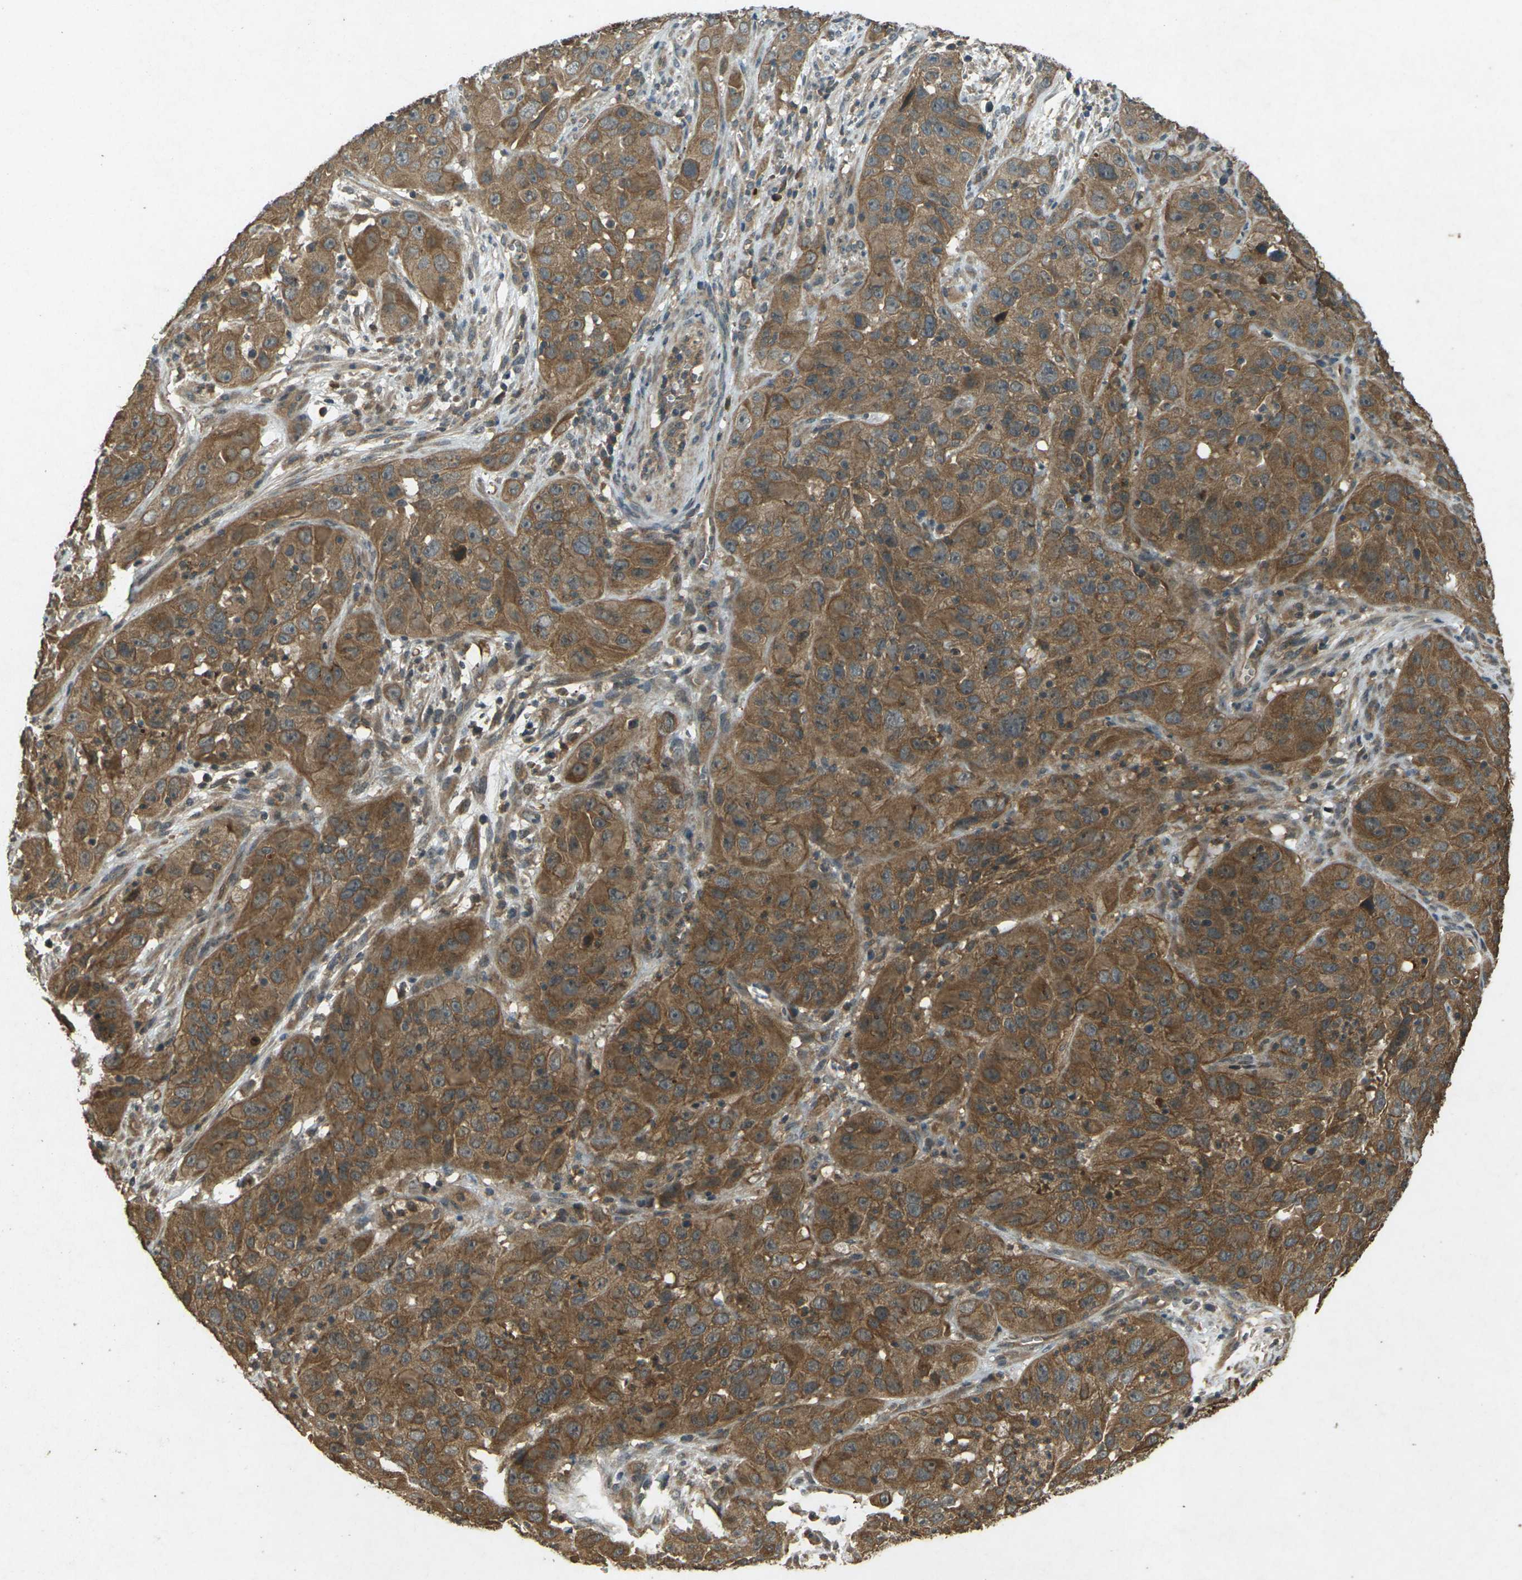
{"staining": {"intensity": "moderate", "quantity": ">75%", "location": "cytoplasmic/membranous"}, "tissue": "cervical cancer", "cell_type": "Tumor cells", "image_type": "cancer", "snomed": [{"axis": "morphology", "description": "Squamous cell carcinoma, NOS"}, {"axis": "topography", "description": "Cervix"}], "caption": "IHC photomicrograph of neoplastic tissue: squamous cell carcinoma (cervical) stained using immunohistochemistry shows medium levels of moderate protein expression localized specifically in the cytoplasmic/membranous of tumor cells, appearing as a cytoplasmic/membranous brown color.", "gene": "TAP1", "patient": {"sex": "female", "age": 32}}